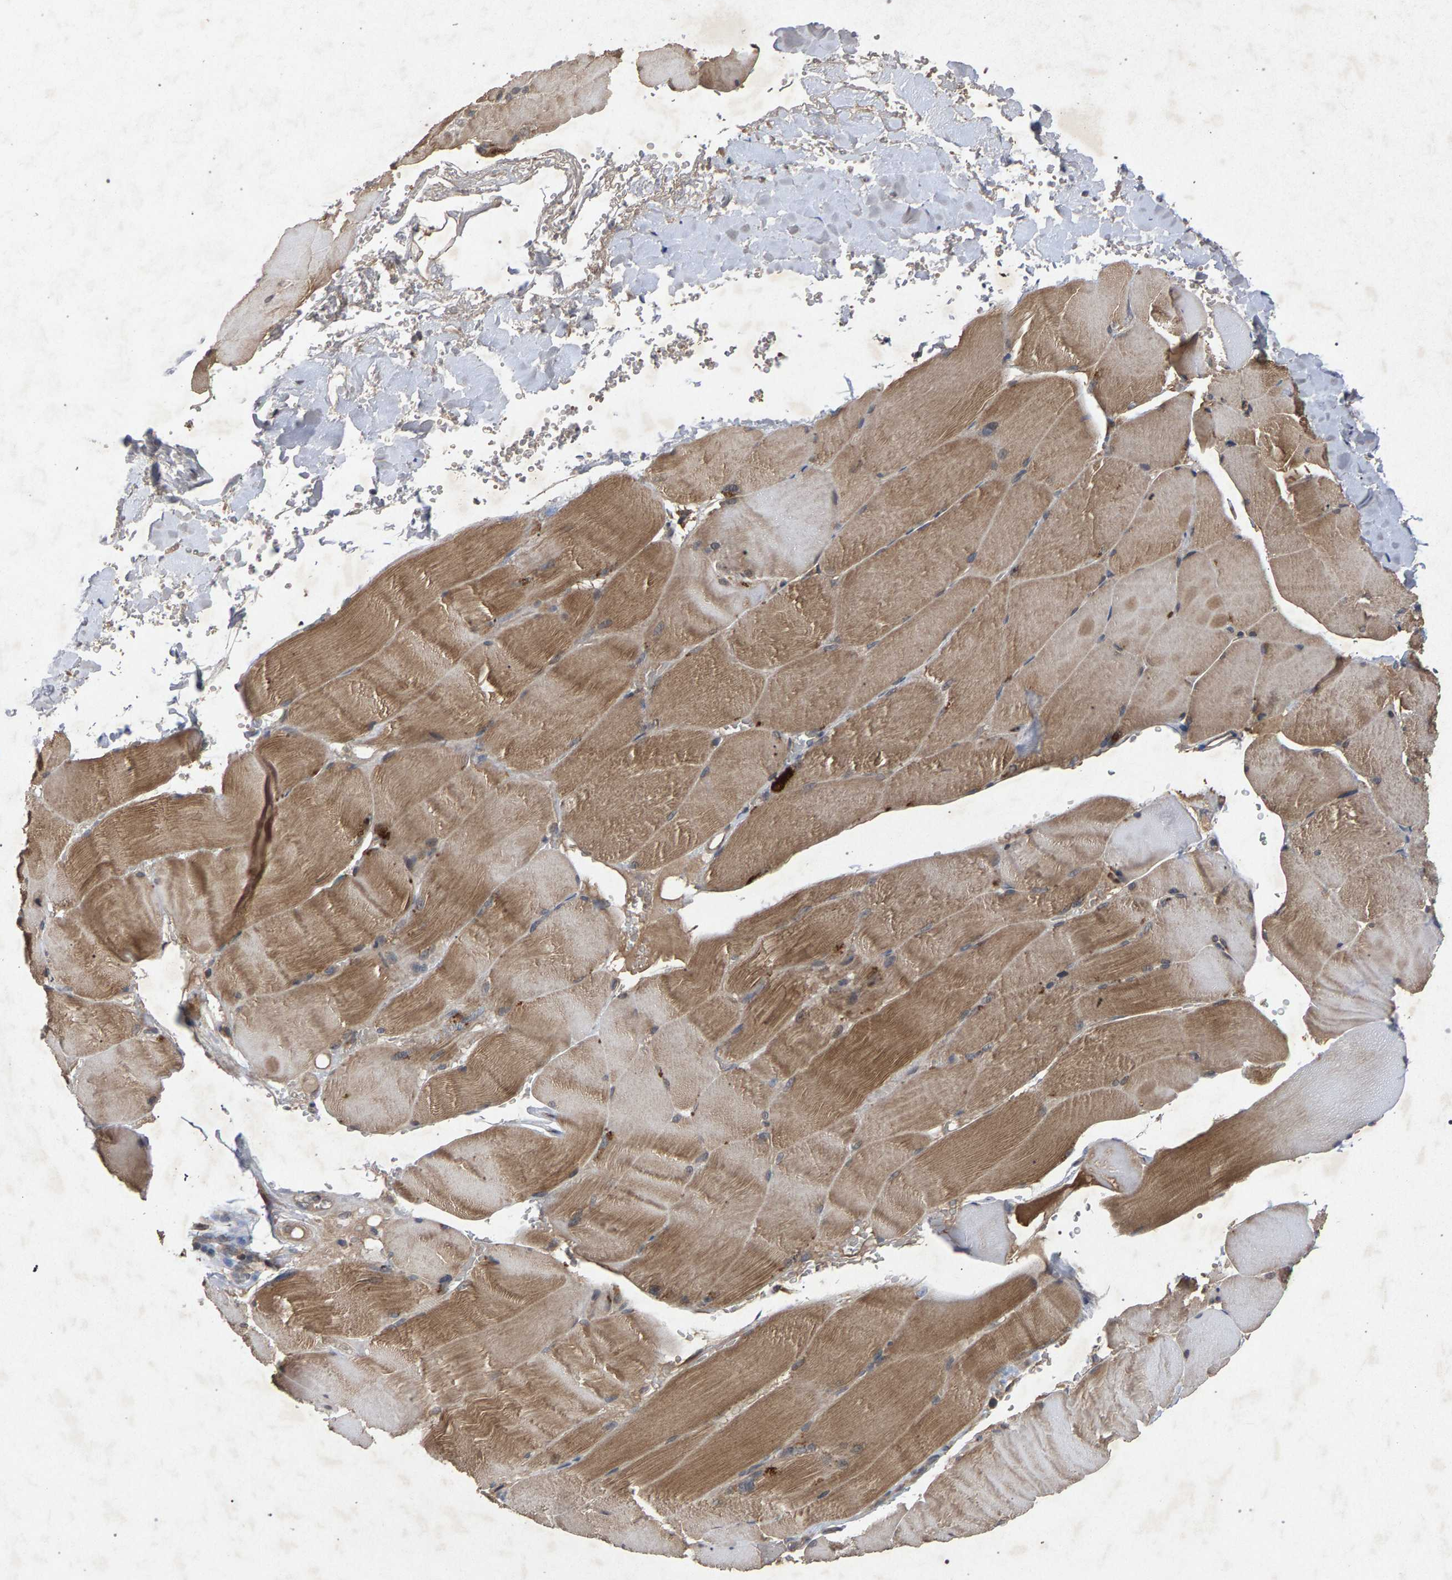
{"staining": {"intensity": "moderate", "quantity": ">75%", "location": "cytoplasmic/membranous"}, "tissue": "skeletal muscle", "cell_type": "Myocytes", "image_type": "normal", "snomed": [{"axis": "morphology", "description": "Normal tissue, NOS"}, {"axis": "topography", "description": "Skin"}, {"axis": "topography", "description": "Skeletal muscle"}], "caption": "This micrograph shows immunohistochemistry staining of normal human skeletal muscle, with medium moderate cytoplasmic/membranous positivity in about >75% of myocytes.", "gene": "SLC4A4", "patient": {"sex": "male", "age": 83}}